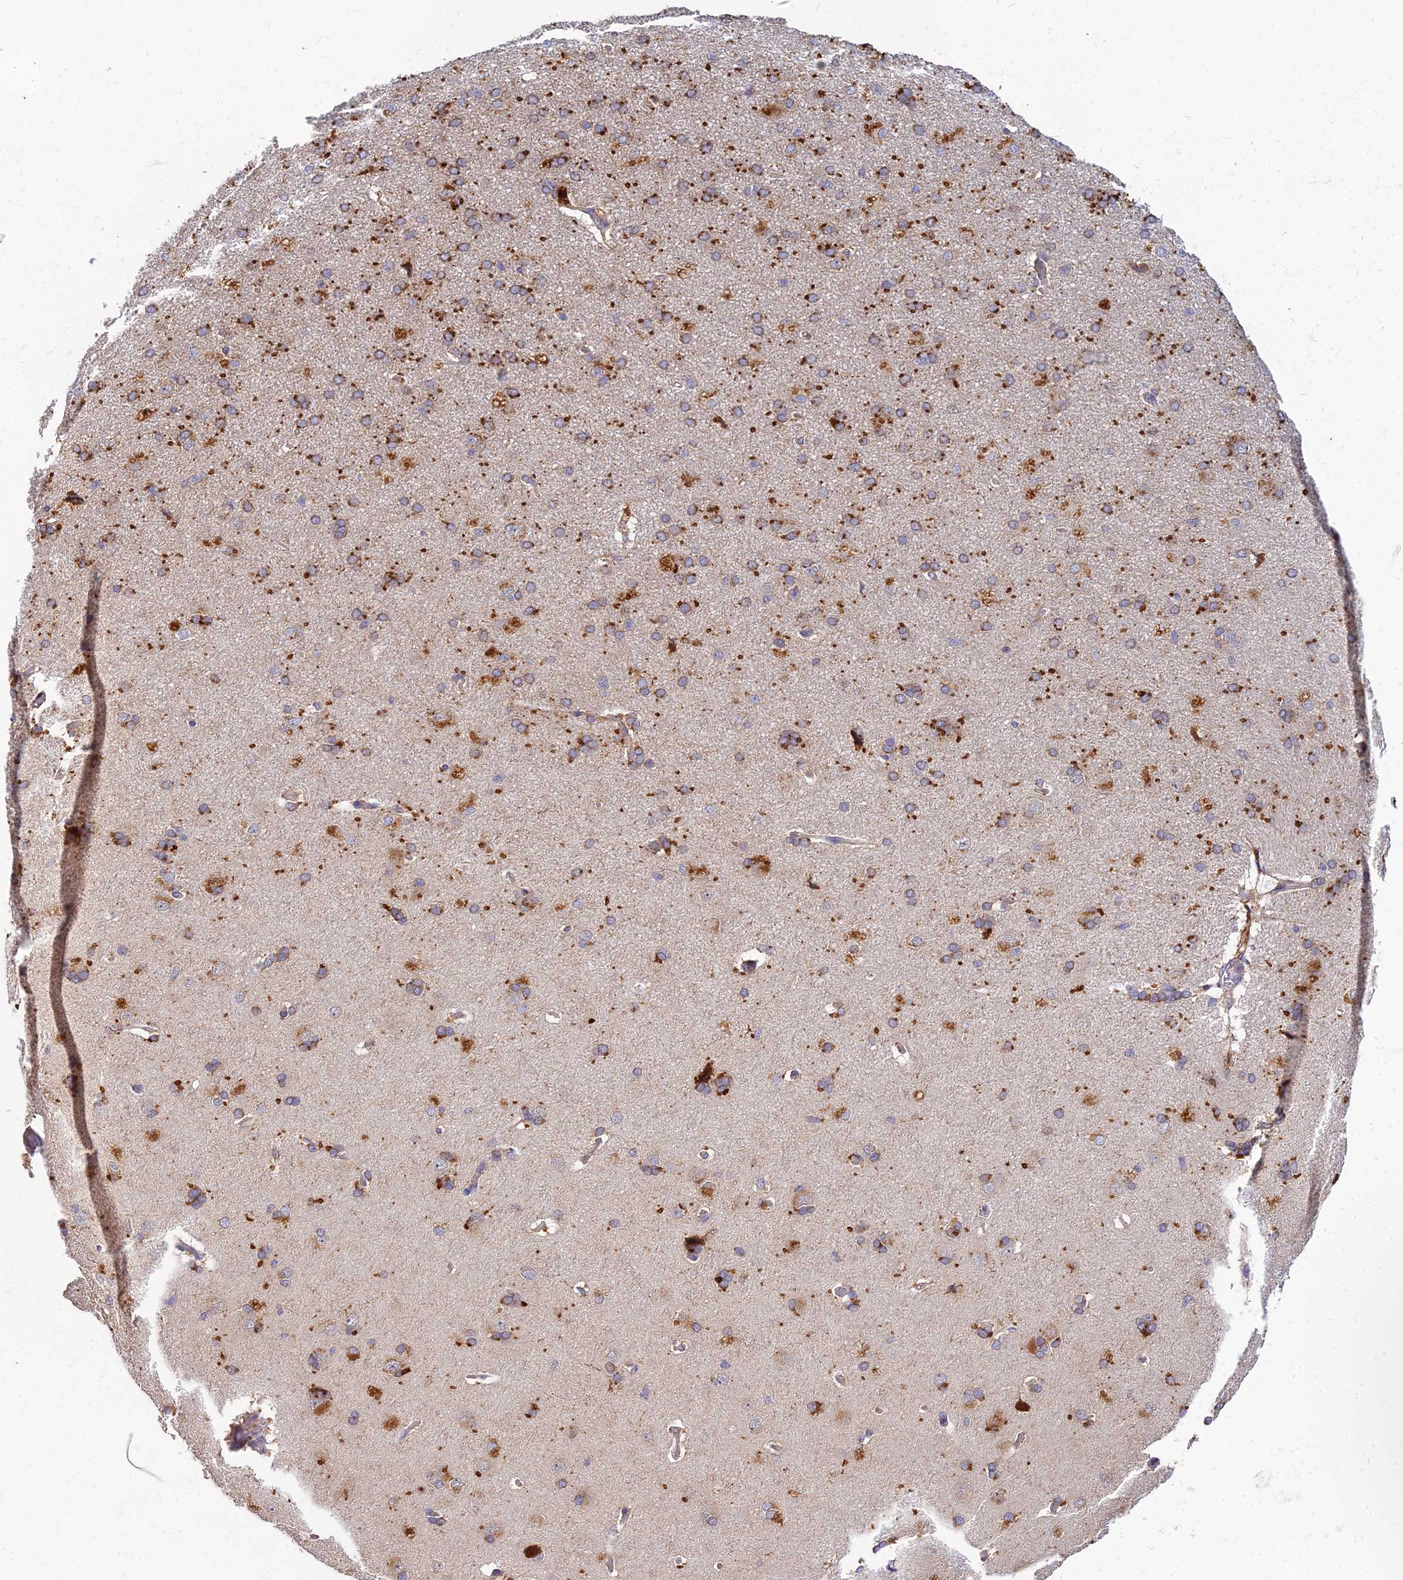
{"staining": {"intensity": "moderate", "quantity": "25%-75%", "location": "cytoplasmic/membranous"}, "tissue": "cerebral cortex", "cell_type": "Endothelial cells", "image_type": "normal", "snomed": [{"axis": "morphology", "description": "Normal tissue, NOS"}, {"axis": "topography", "description": "Cerebral cortex"}], "caption": "Endothelial cells demonstrate medium levels of moderate cytoplasmic/membranous staining in about 25%-75% of cells in normal cerebral cortex.", "gene": "ARL8A", "patient": {"sex": "male", "age": 62}}